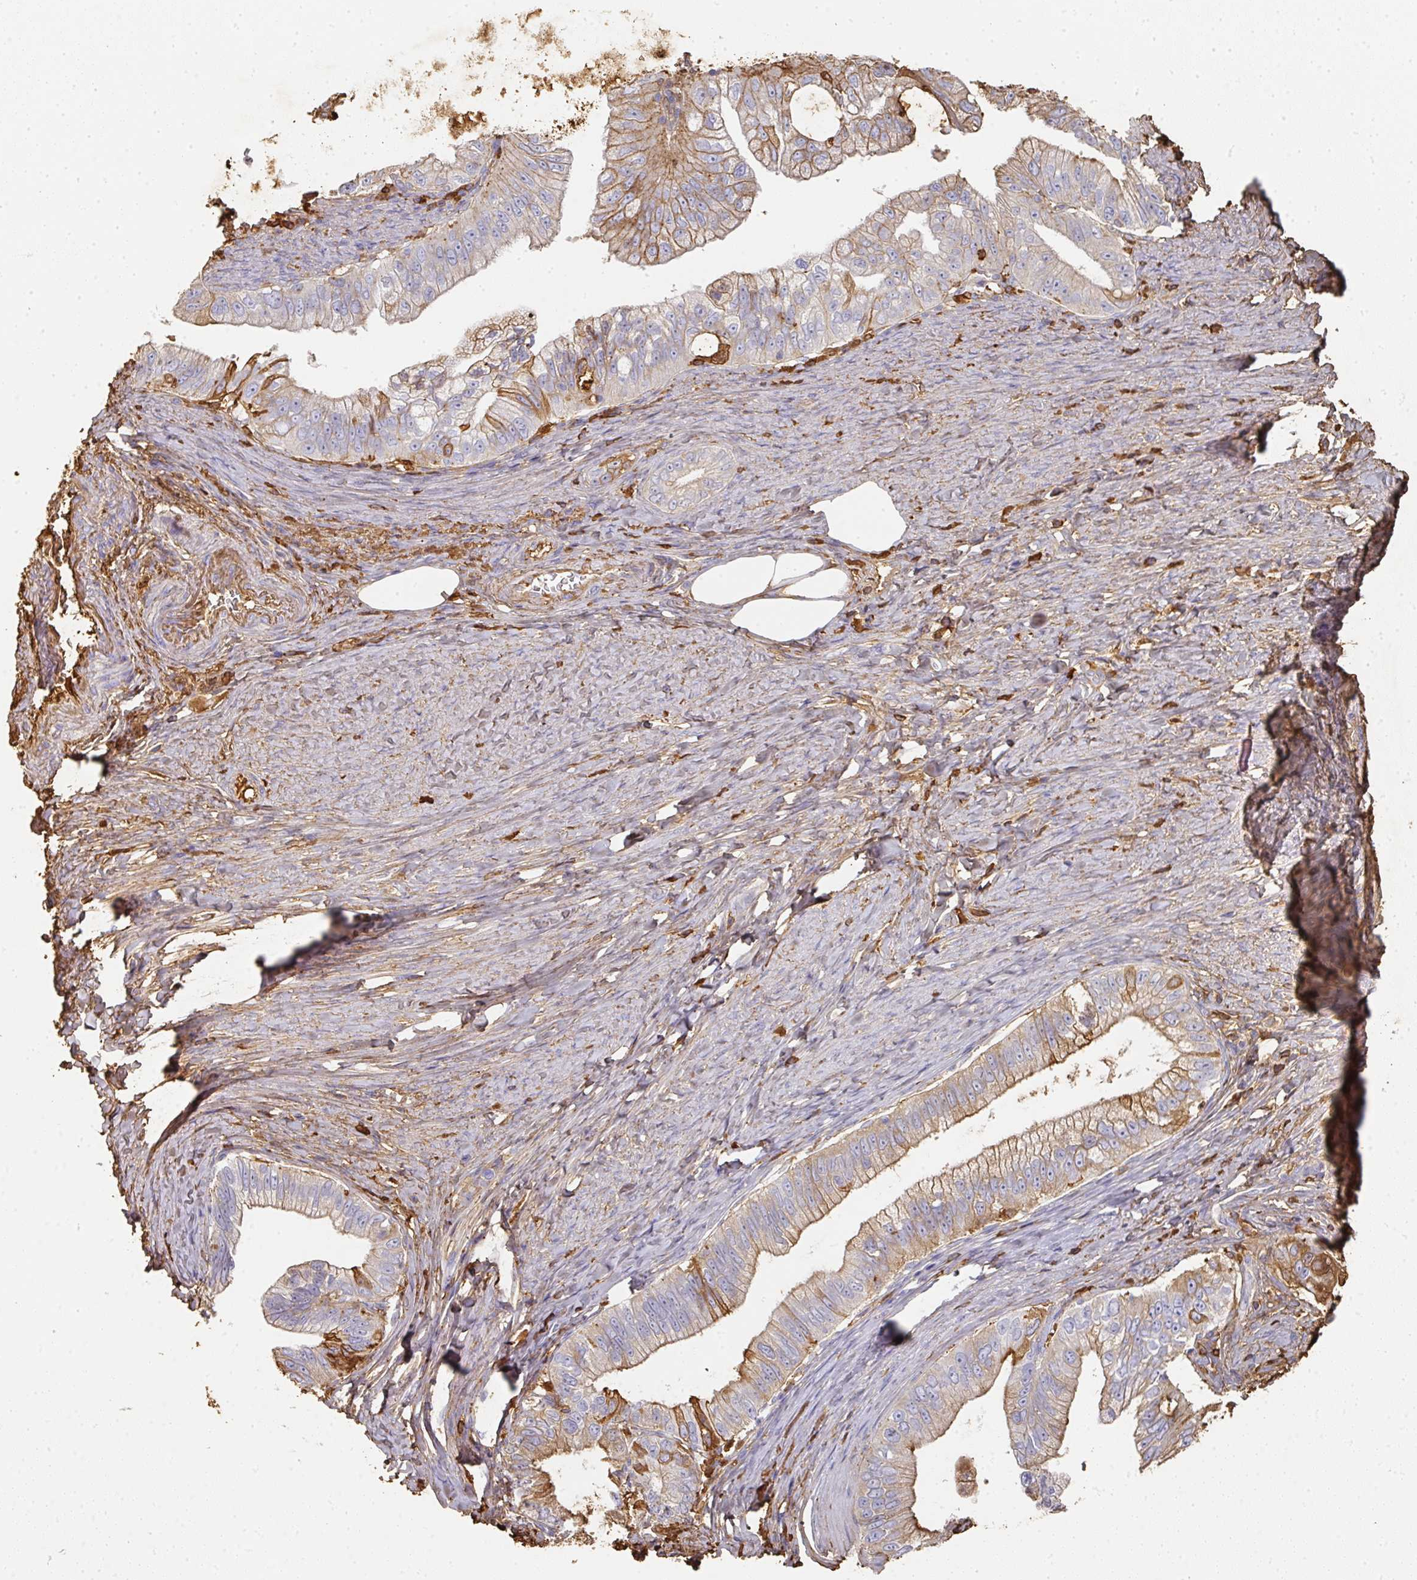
{"staining": {"intensity": "moderate", "quantity": "25%-75%", "location": "cytoplasmic/membranous,nuclear"}, "tissue": "pancreatic cancer", "cell_type": "Tumor cells", "image_type": "cancer", "snomed": [{"axis": "morphology", "description": "Adenocarcinoma, NOS"}, {"axis": "topography", "description": "Pancreas"}], "caption": "A high-resolution photomicrograph shows immunohistochemistry staining of pancreatic adenocarcinoma, which exhibits moderate cytoplasmic/membranous and nuclear staining in about 25%-75% of tumor cells.", "gene": "ALB", "patient": {"sex": "male", "age": 70}}